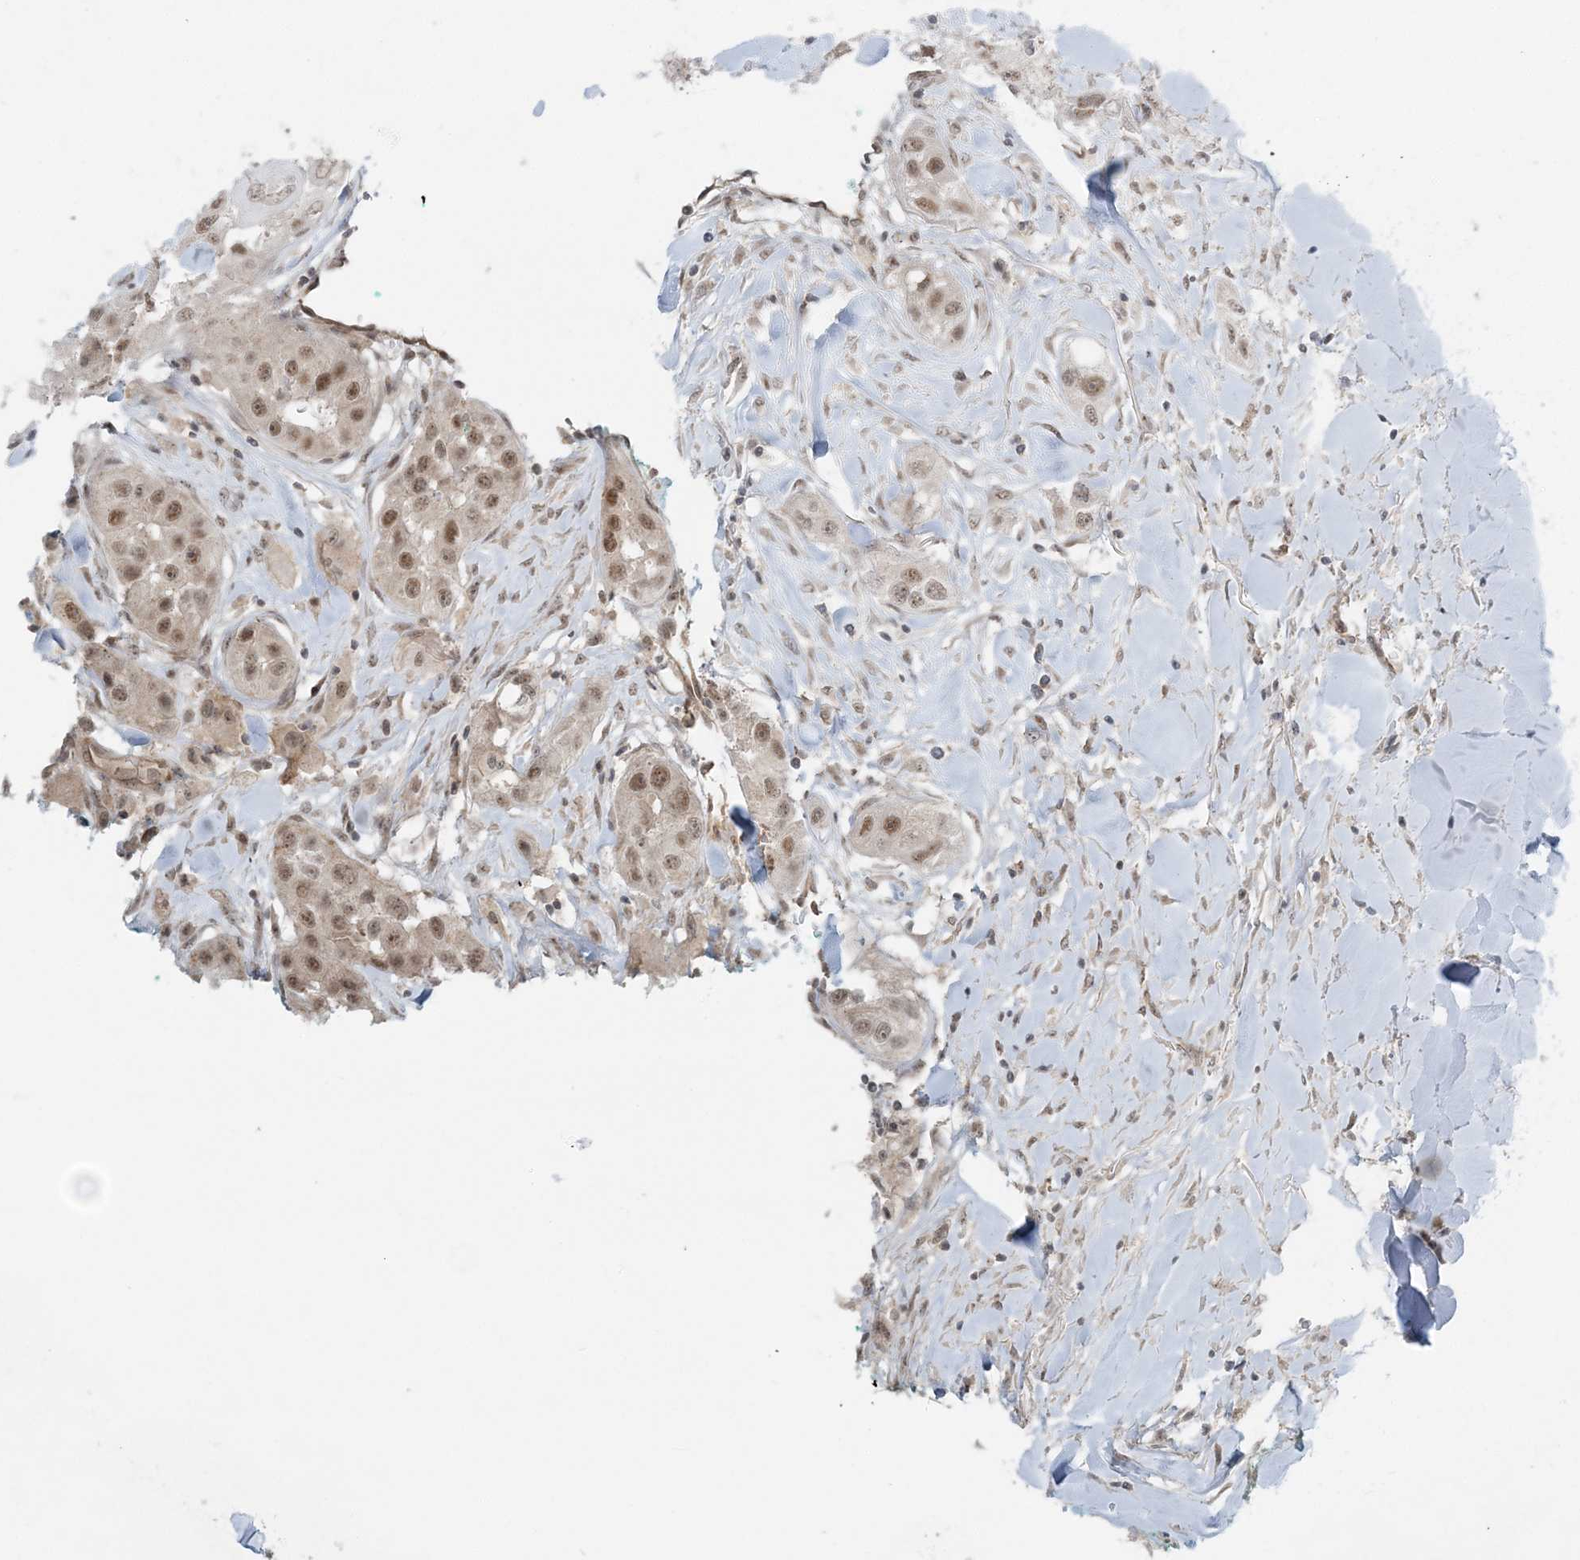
{"staining": {"intensity": "moderate", "quantity": ">75%", "location": "nuclear"}, "tissue": "head and neck cancer", "cell_type": "Tumor cells", "image_type": "cancer", "snomed": [{"axis": "morphology", "description": "Normal tissue, NOS"}, {"axis": "morphology", "description": "Squamous cell carcinoma, NOS"}, {"axis": "topography", "description": "Skeletal muscle"}, {"axis": "topography", "description": "Head-Neck"}], "caption": "There is medium levels of moderate nuclear expression in tumor cells of head and neck cancer (squamous cell carcinoma), as demonstrated by immunohistochemical staining (brown color).", "gene": "ATP11A", "patient": {"sex": "male", "age": 51}}